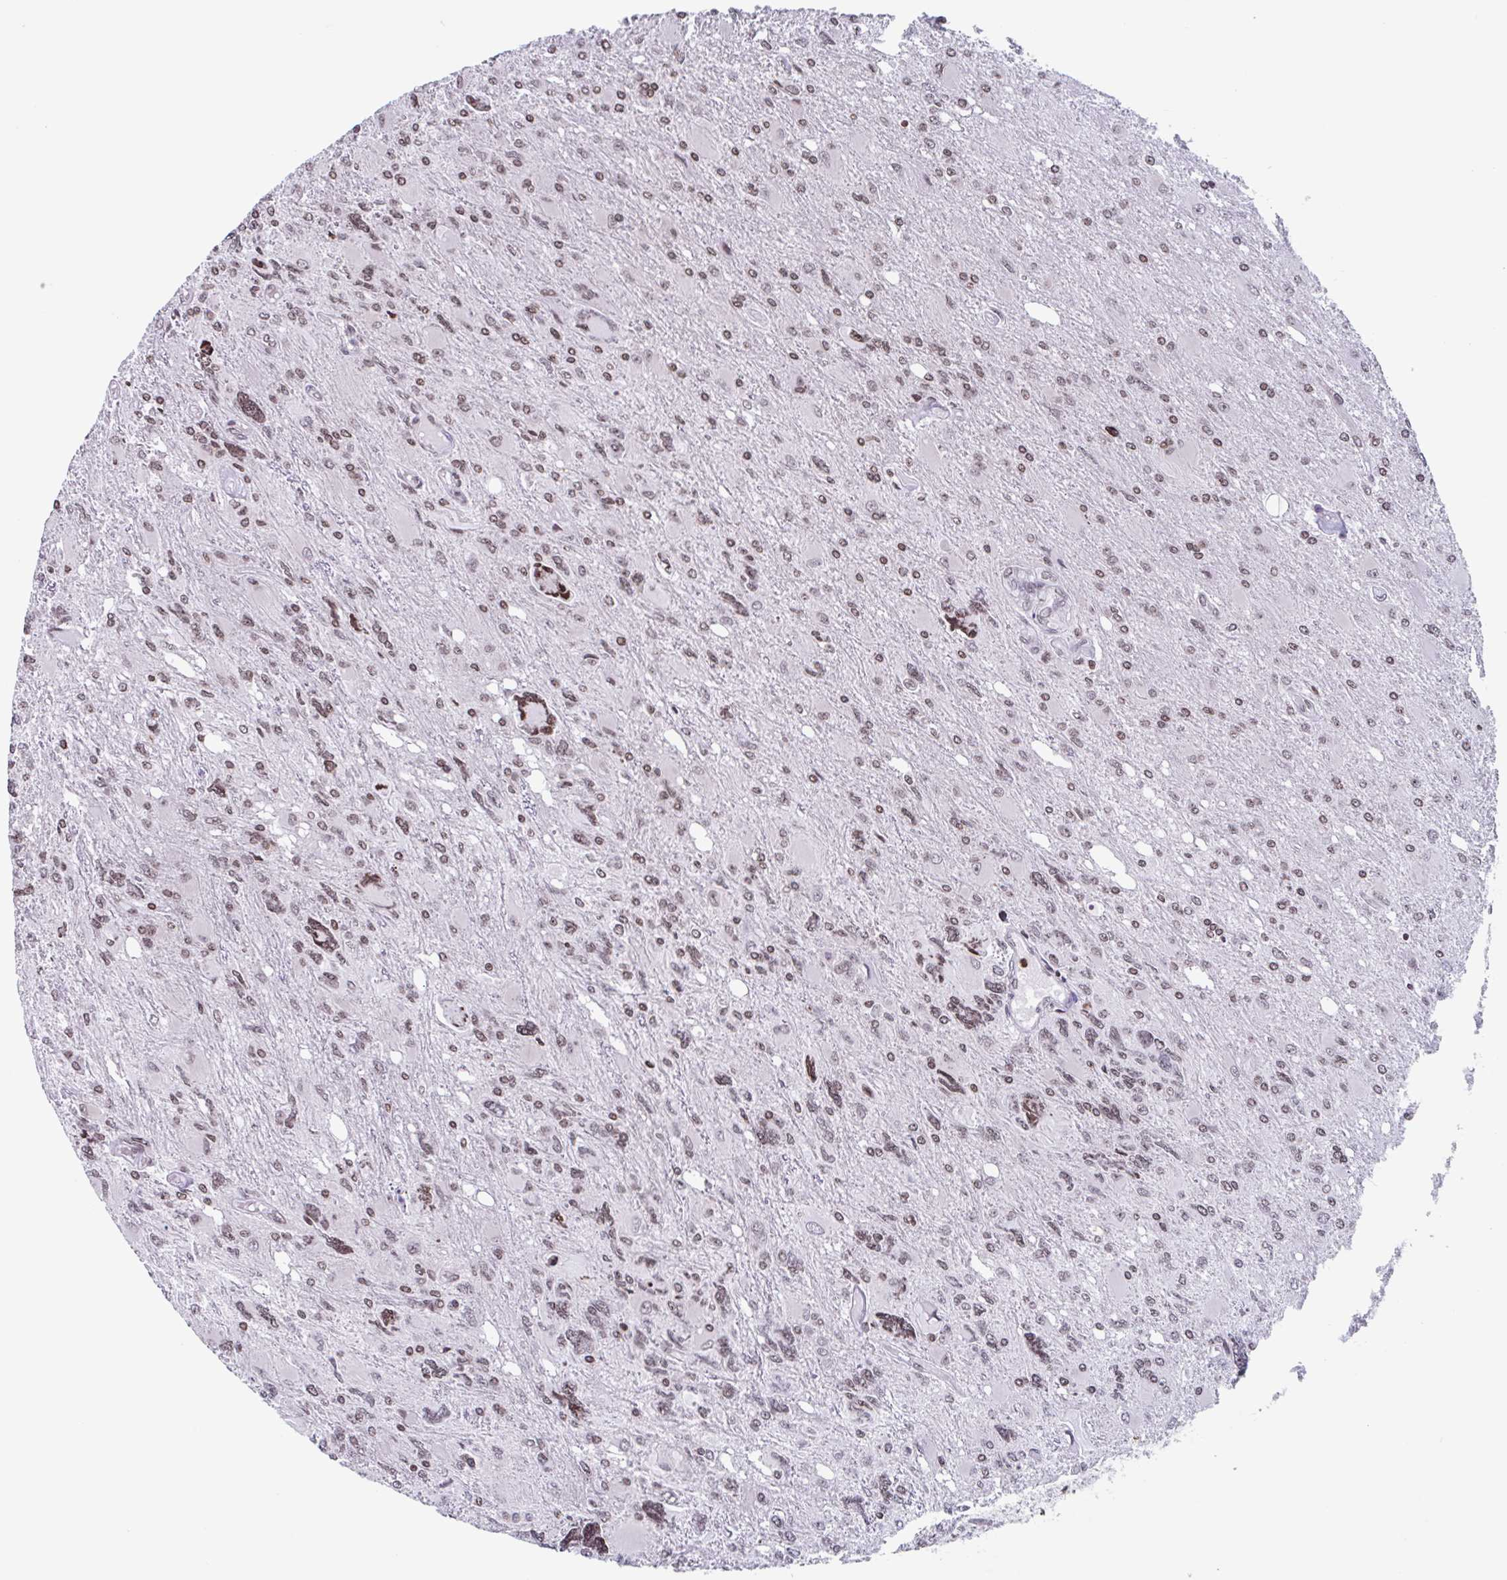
{"staining": {"intensity": "moderate", "quantity": "25%-75%", "location": "nuclear"}, "tissue": "glioma", "cell_type": "Tumor cells", "image_type": "cancer", "snomed": [{"axis": "morphology", "description": "Glioma, malignant, High grade"}, {"axis": "topography", "description": "Brain"}], "caption": "Immunohistochemistry micrograph of neoplastic tissue: glioma stained using IHC exhibits medium levels of moderate protein expression localized specifically in the nuclear of tumor cells, appearing as a nuclear brown color.", "gene": "NOL6", "patient": {"sex": "male", "age": 67}}